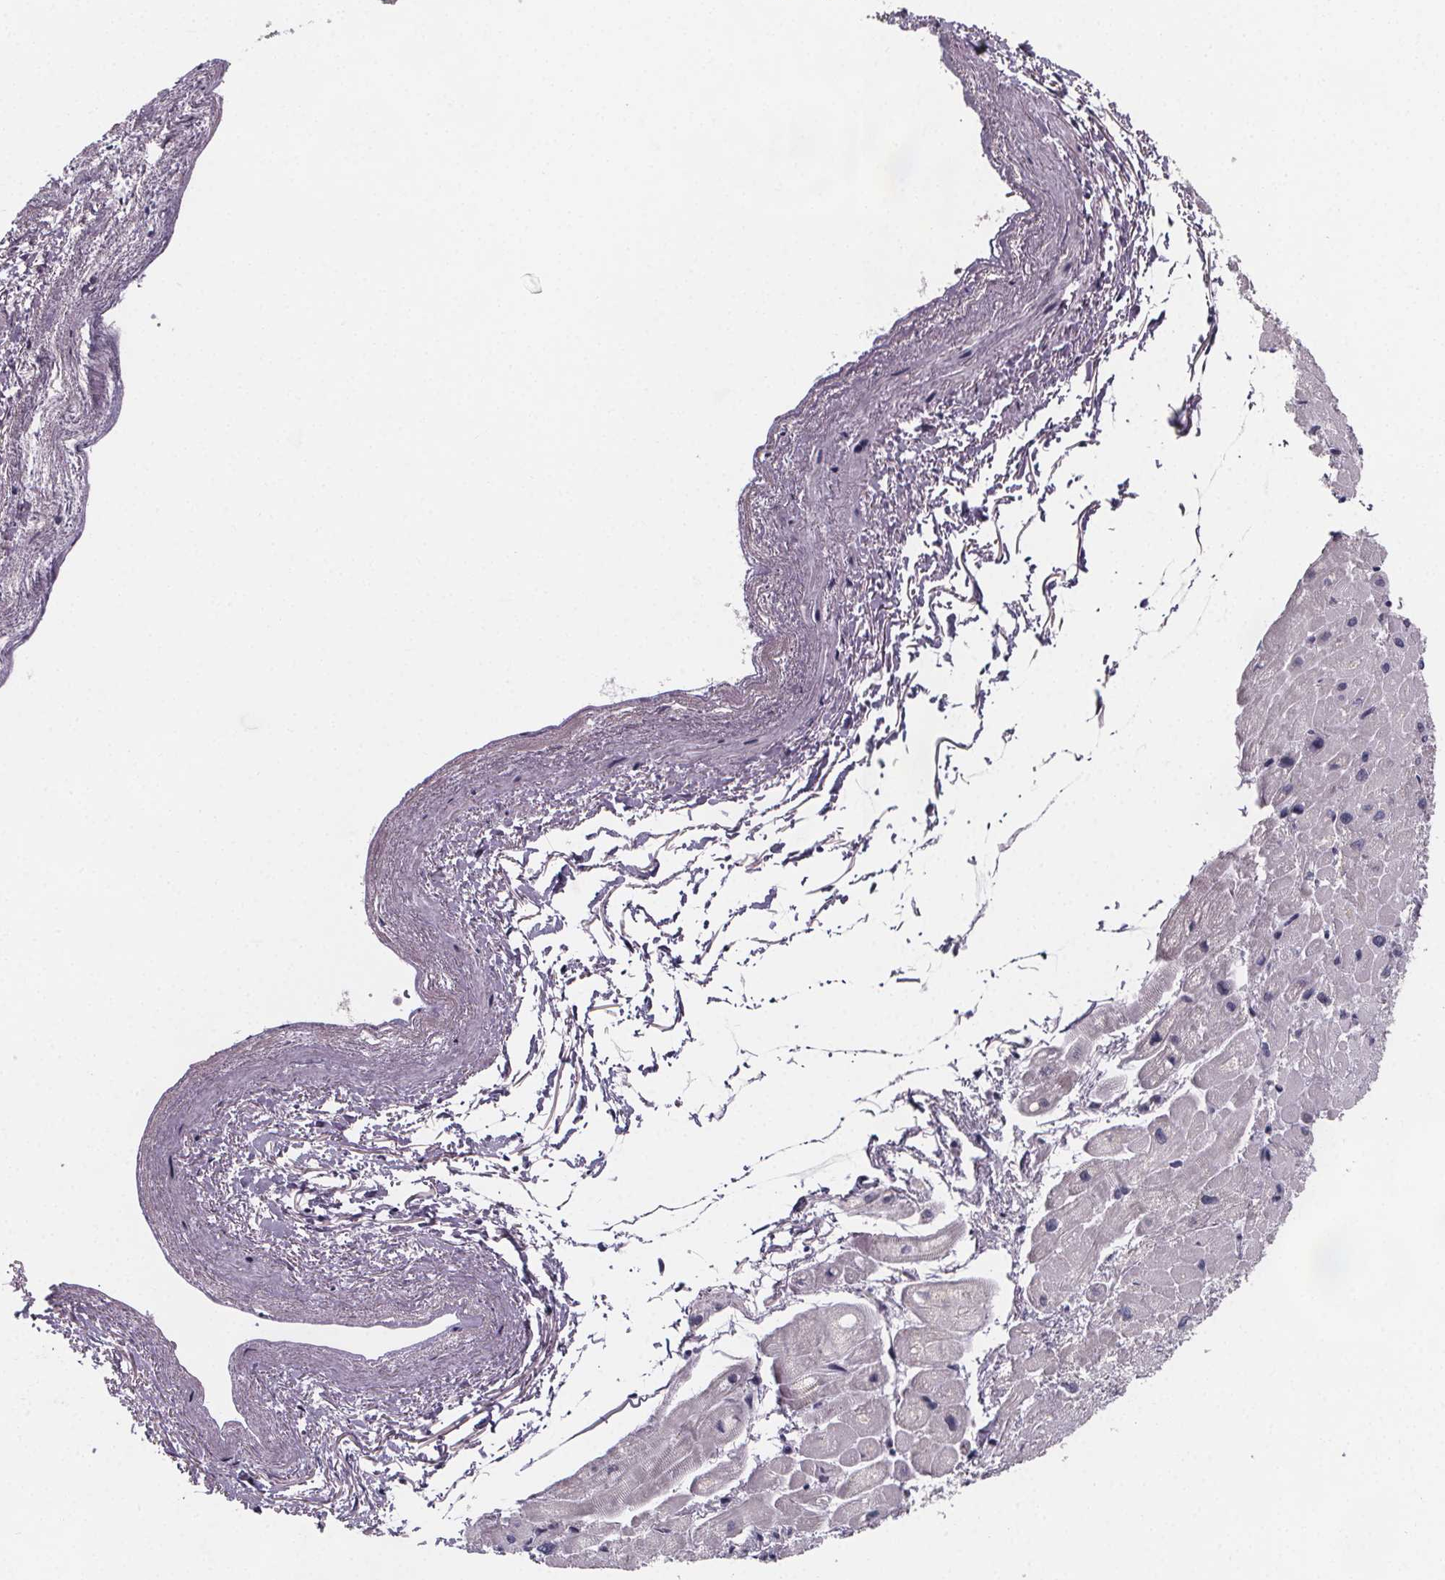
{"staining": {"intensity": "negative", "quantity": "none", "location": "none"}, "tissue": "heart muscle", "cell_type": "Cardiomyocytes", "image_type": "normal", "snomed": [{"axis": "morphology", "description": "Normal tissue, NOS"}, {"axis": "topography", "description": "Heart"}], "caption": "DAB immunohistochemical staining of benign human heart muscle demonstrates no significant positivity in cardiomyocytes.", "gene": "PAH", "patient": {"sex": "male", "age": 62}}